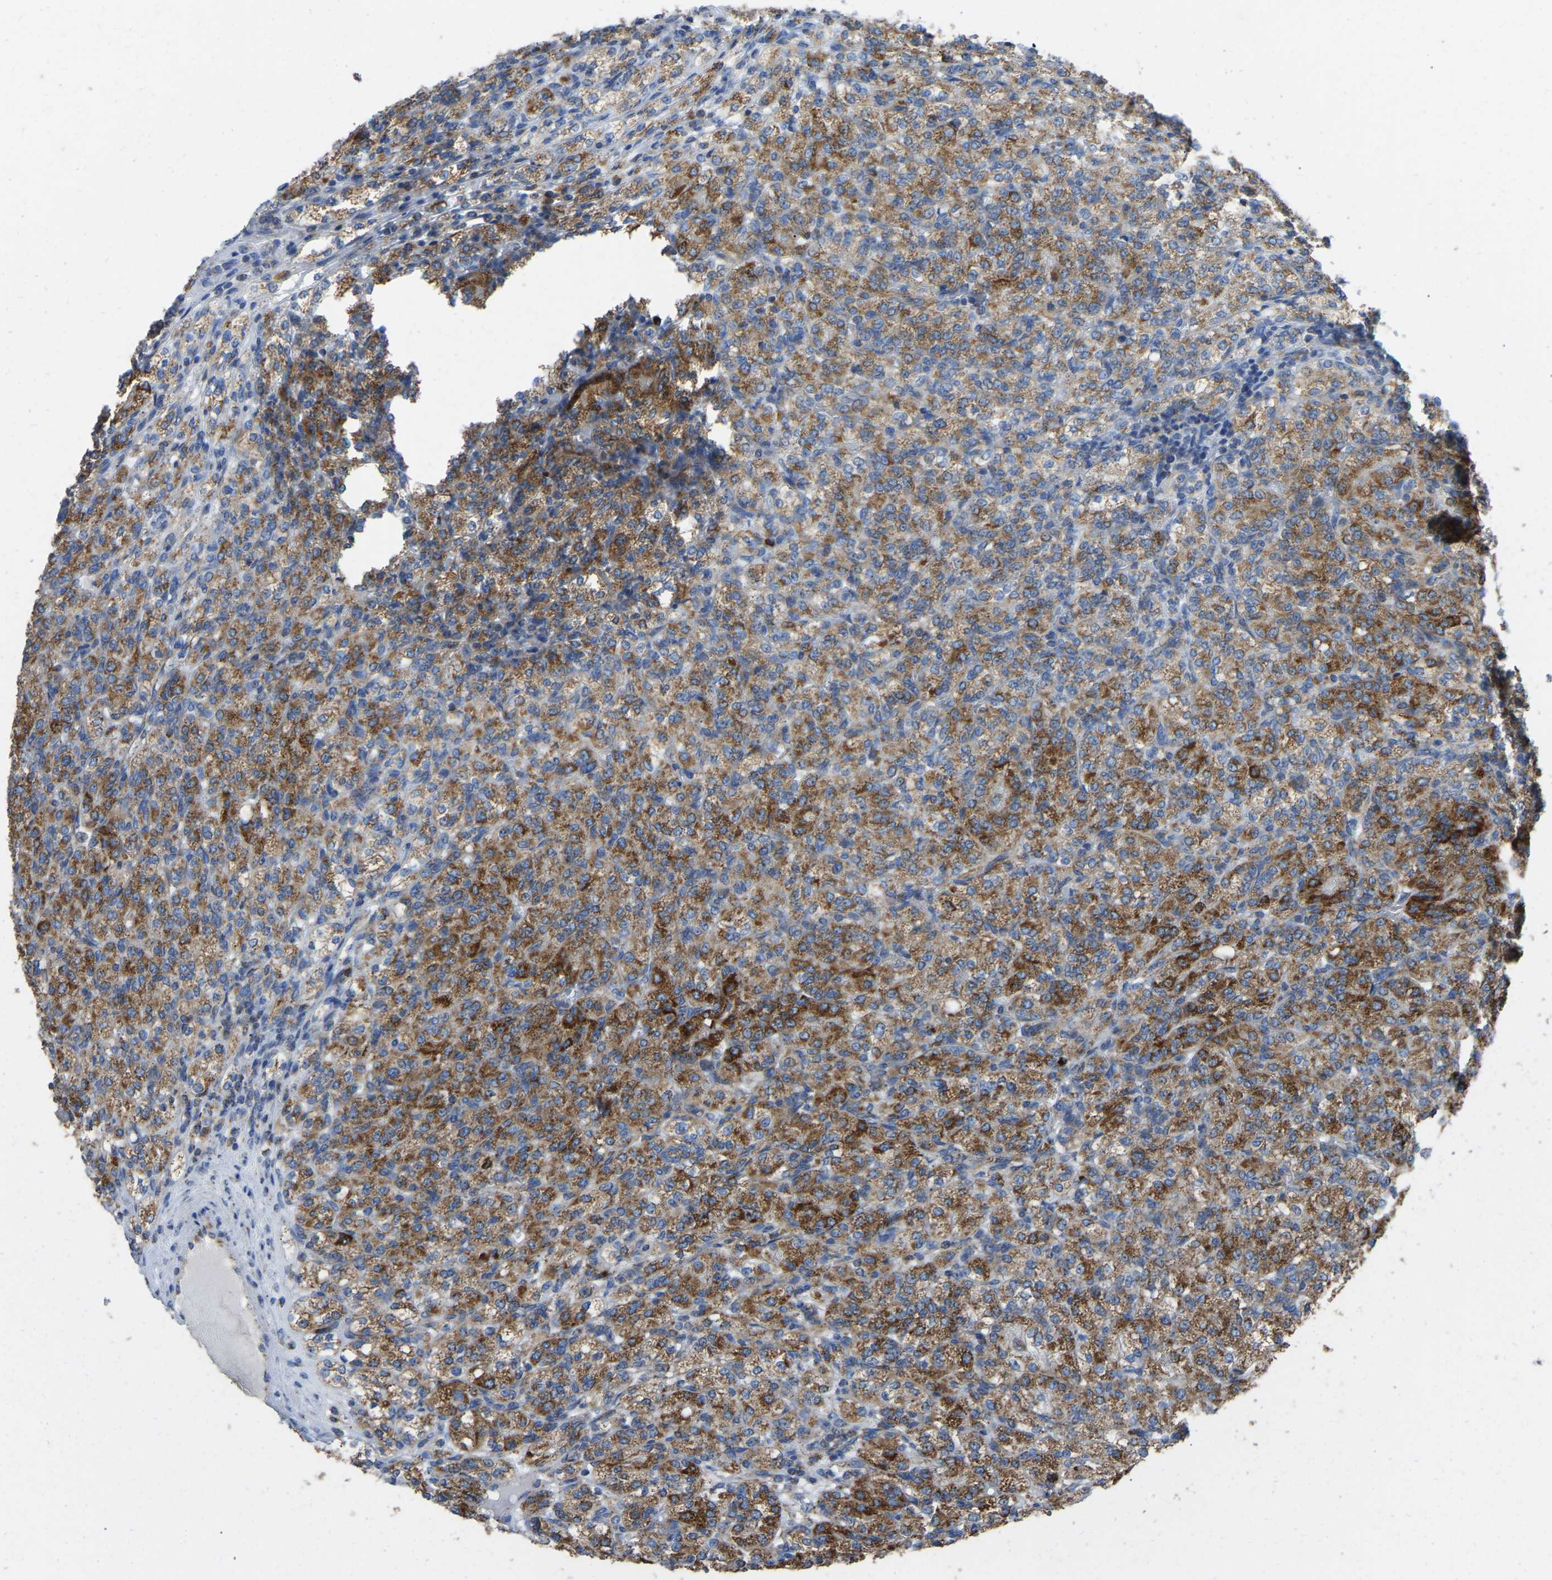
{"staining": {"intensity": "strong", "quantity": ">75%", "location": "cytoplasmic/membranous"}, "tissue": "renal cancer", "cell_type": "Tumor cells", "image_type": "cancer", "snomed": [{"axis": "morphology", "description": "Adenocarcinoma, NOS"}, {"axis": "topography", "description": "Kidney"}], "caption": "Adenocarcinoma (renal) was stained to show a protein in brown. There is high levels of strong cytoplasmic/membranous expression in about >75% of tumor cells. (IHC, brightfield microscopy, high magnification).", "gene": "ETFB", "patient": {"sex": "male", "age": 77}}